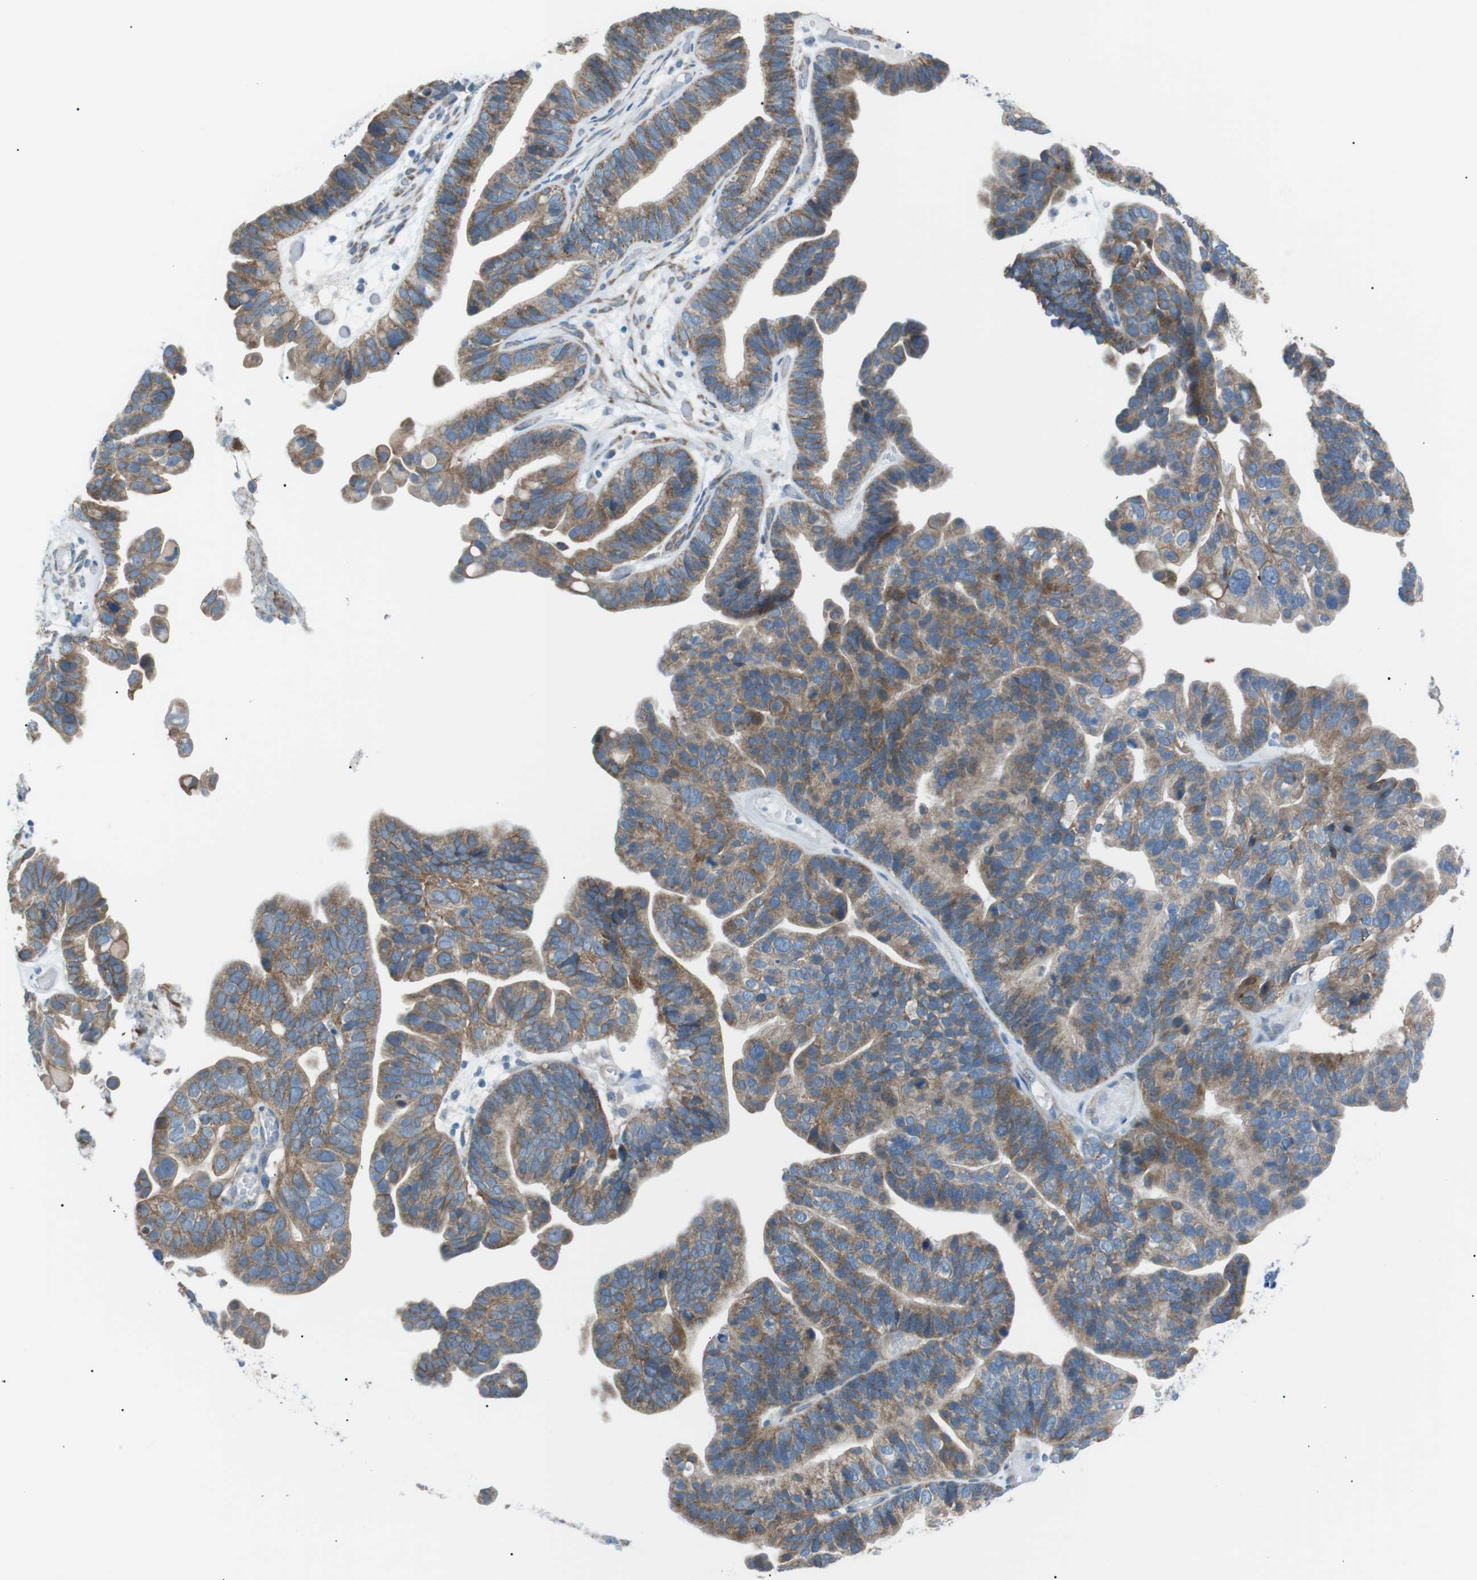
{"staining": {"intensity": "moderate", "quantity": ">75%", "location": "cytoplasmic/membranous"}, "tissue": "ovarian cancer", "cell_type": "Tumor cells", "image_type": "cancer", "snomed": [{"axis": "morphology", "description": "Cystadenocarcinoma, serous, NOS"}, {"axis": "topography", "description": "Ovary"}], "caption": "Immunohistochemical staining of ovarian serous cystadenocarcinoma demonstrates medium levels of moderate cytoplasmic/membranous protein expression in approximately >75% of tumor cells.", "gene": "MTARC2", "patient": {"sex": "female", "age": 56}}